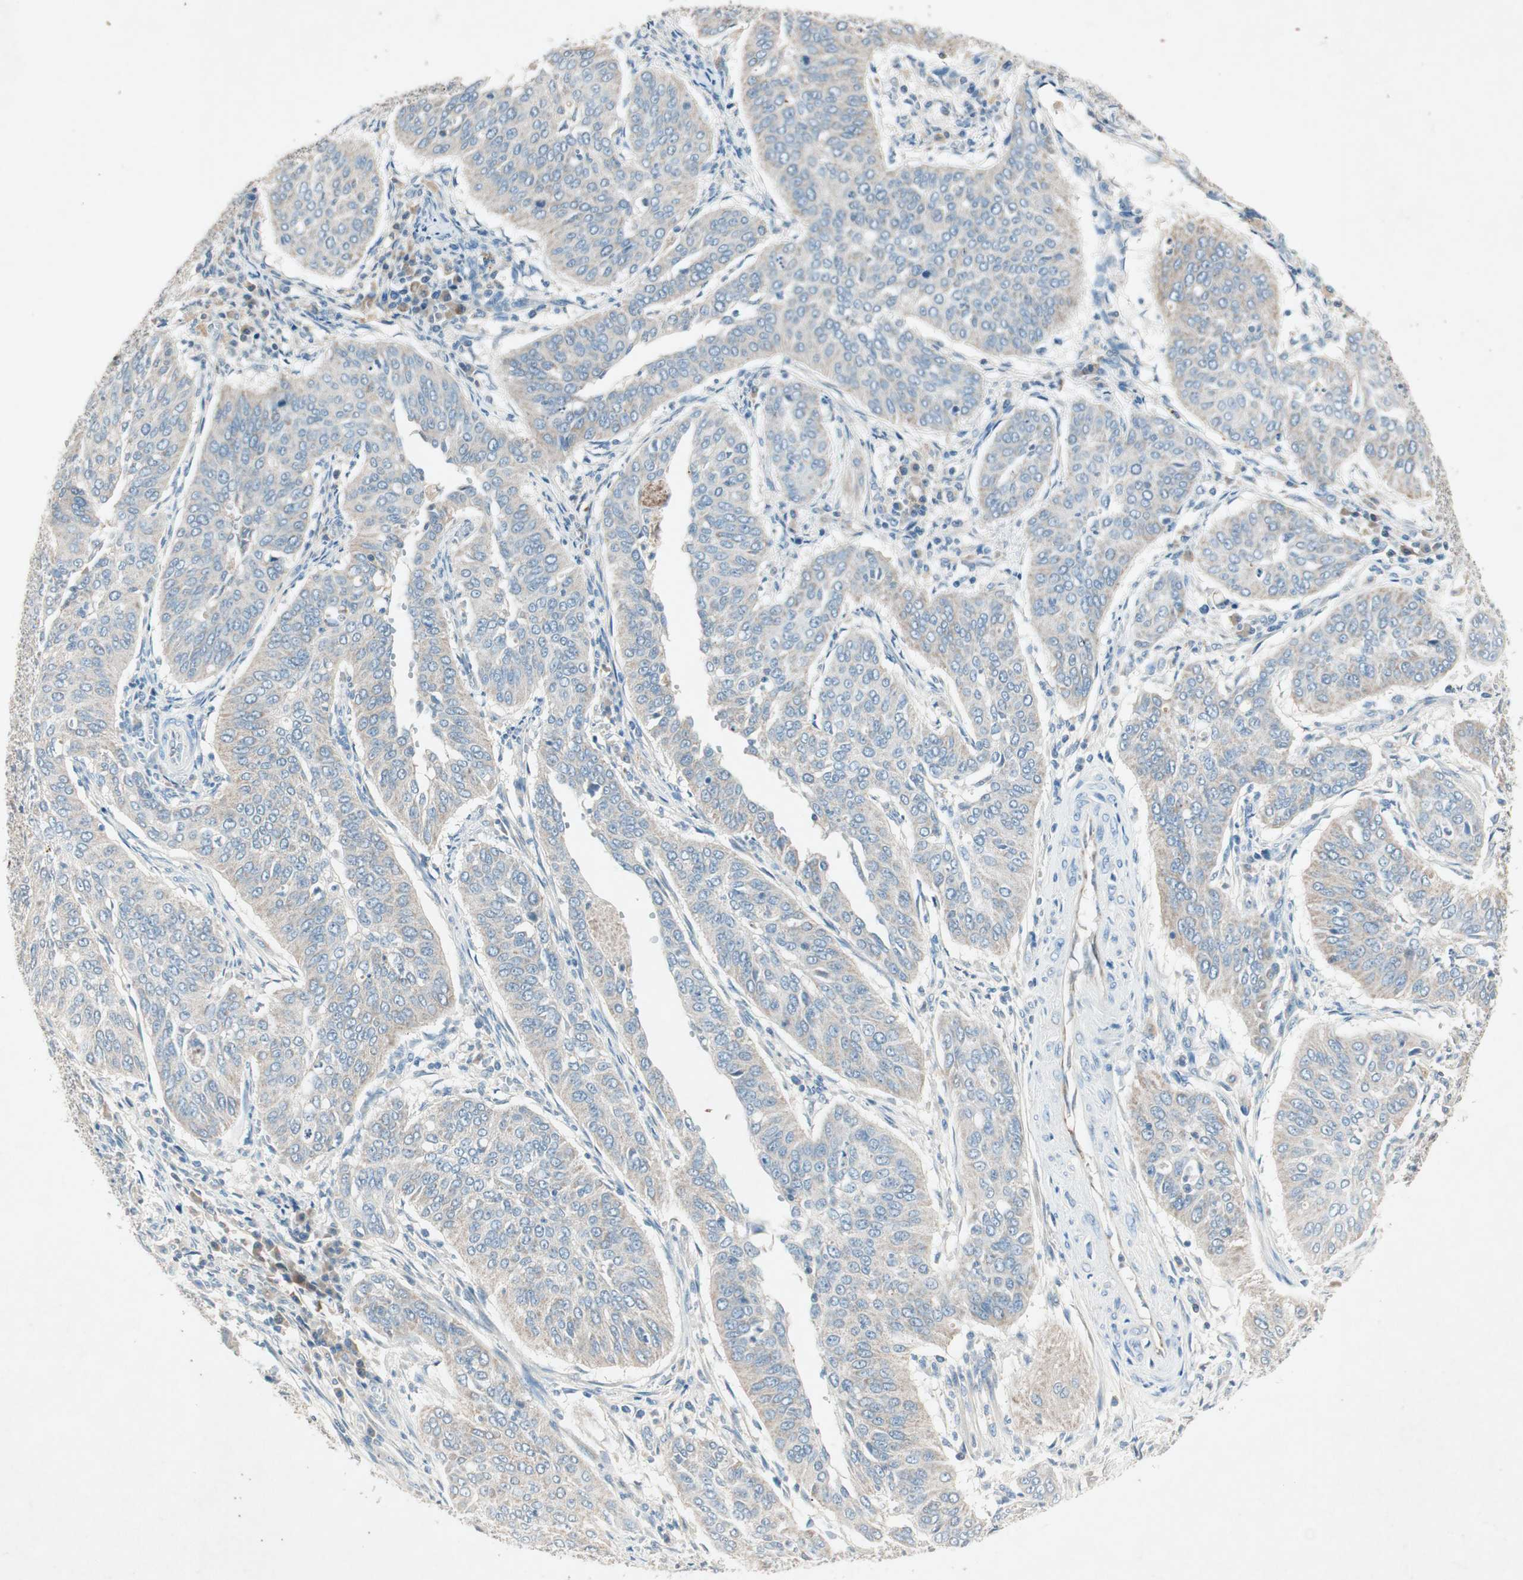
{"staining": {"intensity": "weak", "quantity": "25%-75%", "location": "cytoplasmic/membranous"}, "tissue": "cervical cancer", "cell_type": "Tumor cells", "image_type": "cancer", "snomed": [{"axis": "morphology", "description": "Normal tissue, NOS"}, {"axis": "morphology", "description": "Squamous cell carcinoma, NOS"}, {"axis": "topography", "description": "Cervix"}], "caption": "Human squamous cell carcinoma (cervical) stained with a protein marker displays weak staining in tumor cells.", "gene": "NKAIN1", "patient": {"sex": "female", "age": 39}}